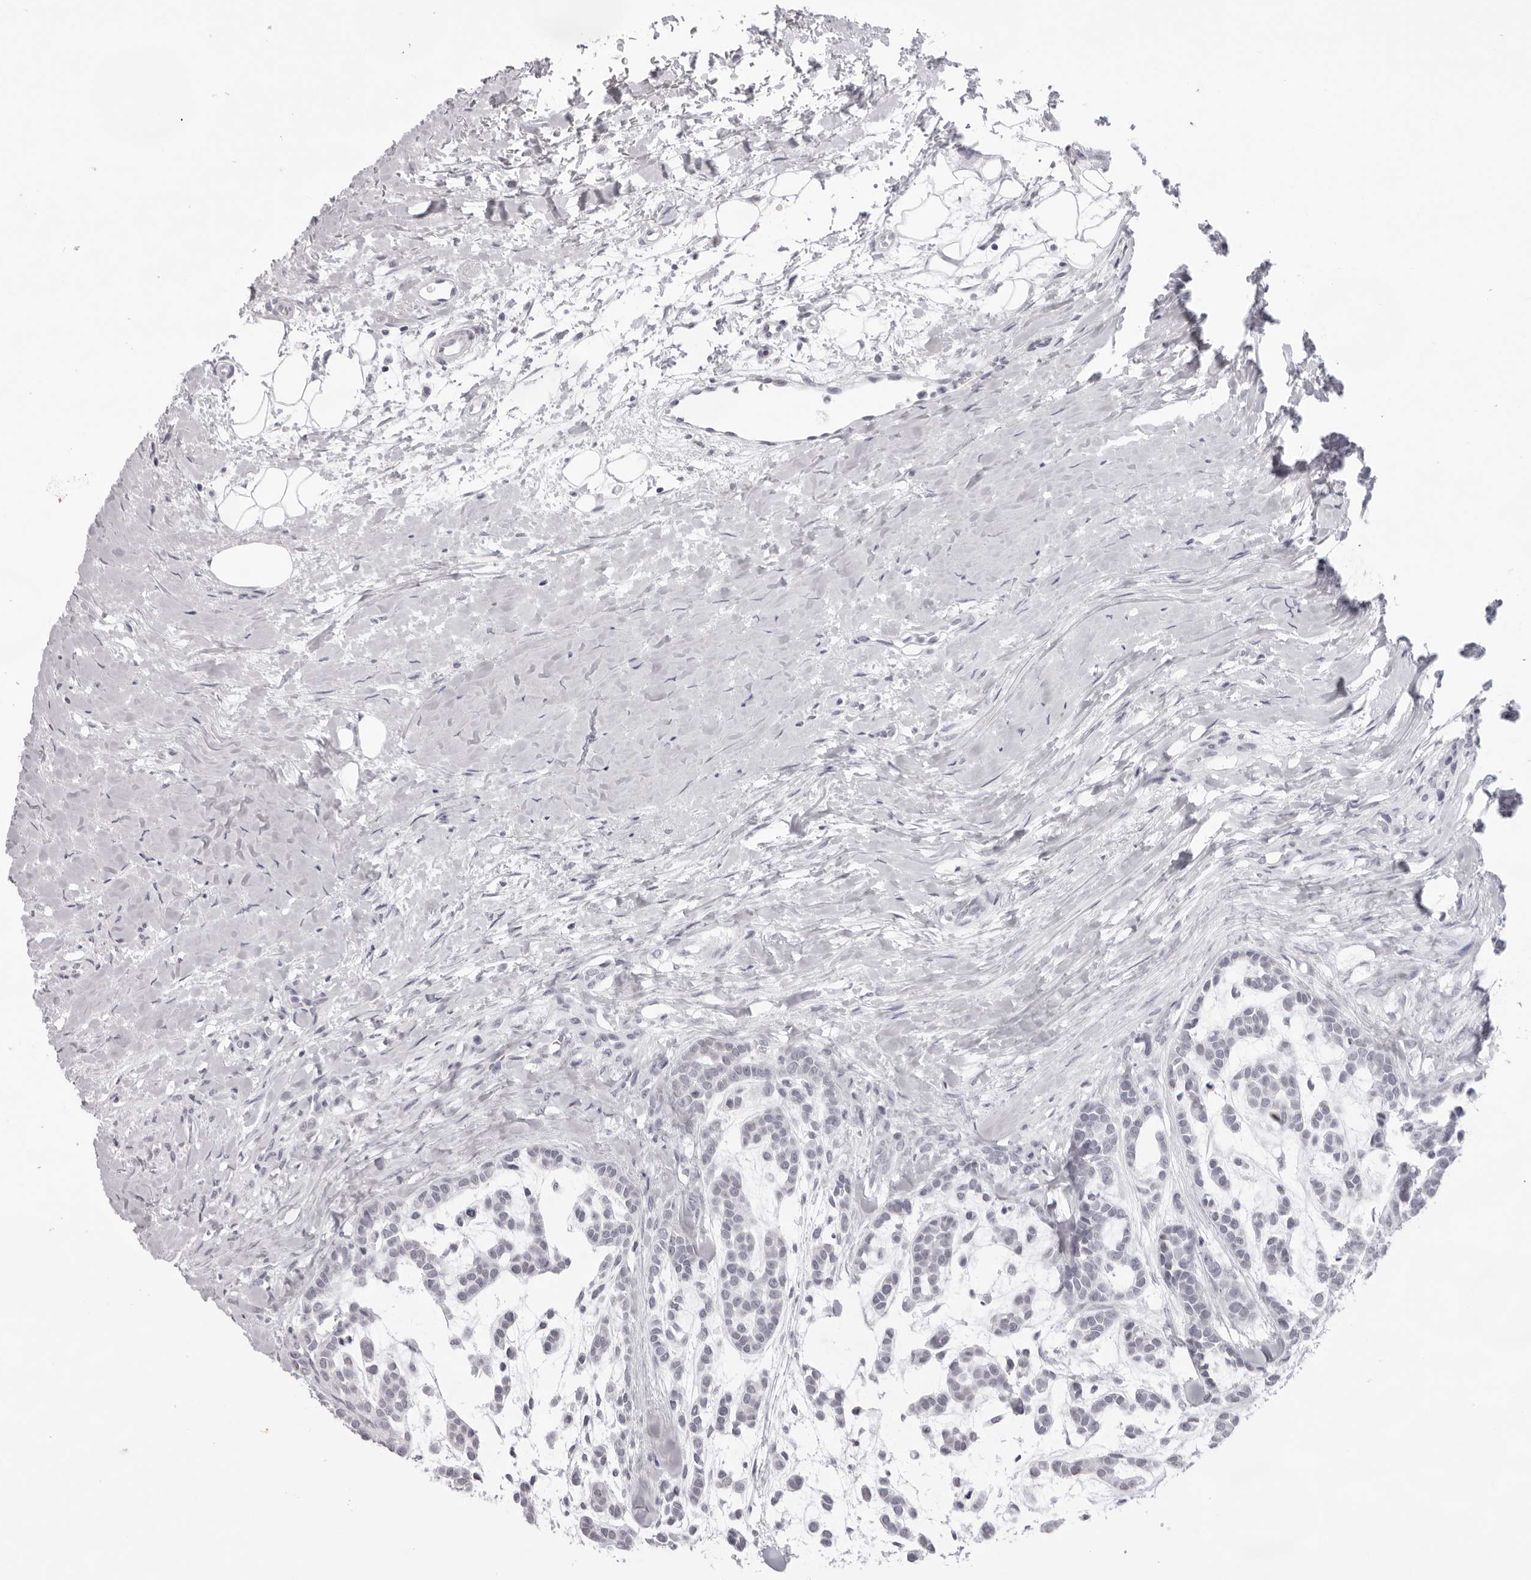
{"staining": {"intensity": "negative", "quantity": "none", "location": "none"}, "tissue": "head and neck cancer", "cell_type": "Tumor cells", "image_type": "cancer", "snomed": [{"axis": "morphology", "description": "Adenocarcinoma, NOS"}, {"axis": "morphology", "description": "Adenoma, NOS"}, {"axis": "topography", "description": "Head-Neck"}], "caption": "An image of head and neck cancer (adenocarcinoma) stained for a protein exhibits no brown staining in tumor cells. Nuclei are stained in blue.", "gene": "KLK12", "patient": {"sex": "female", "age": 55}}